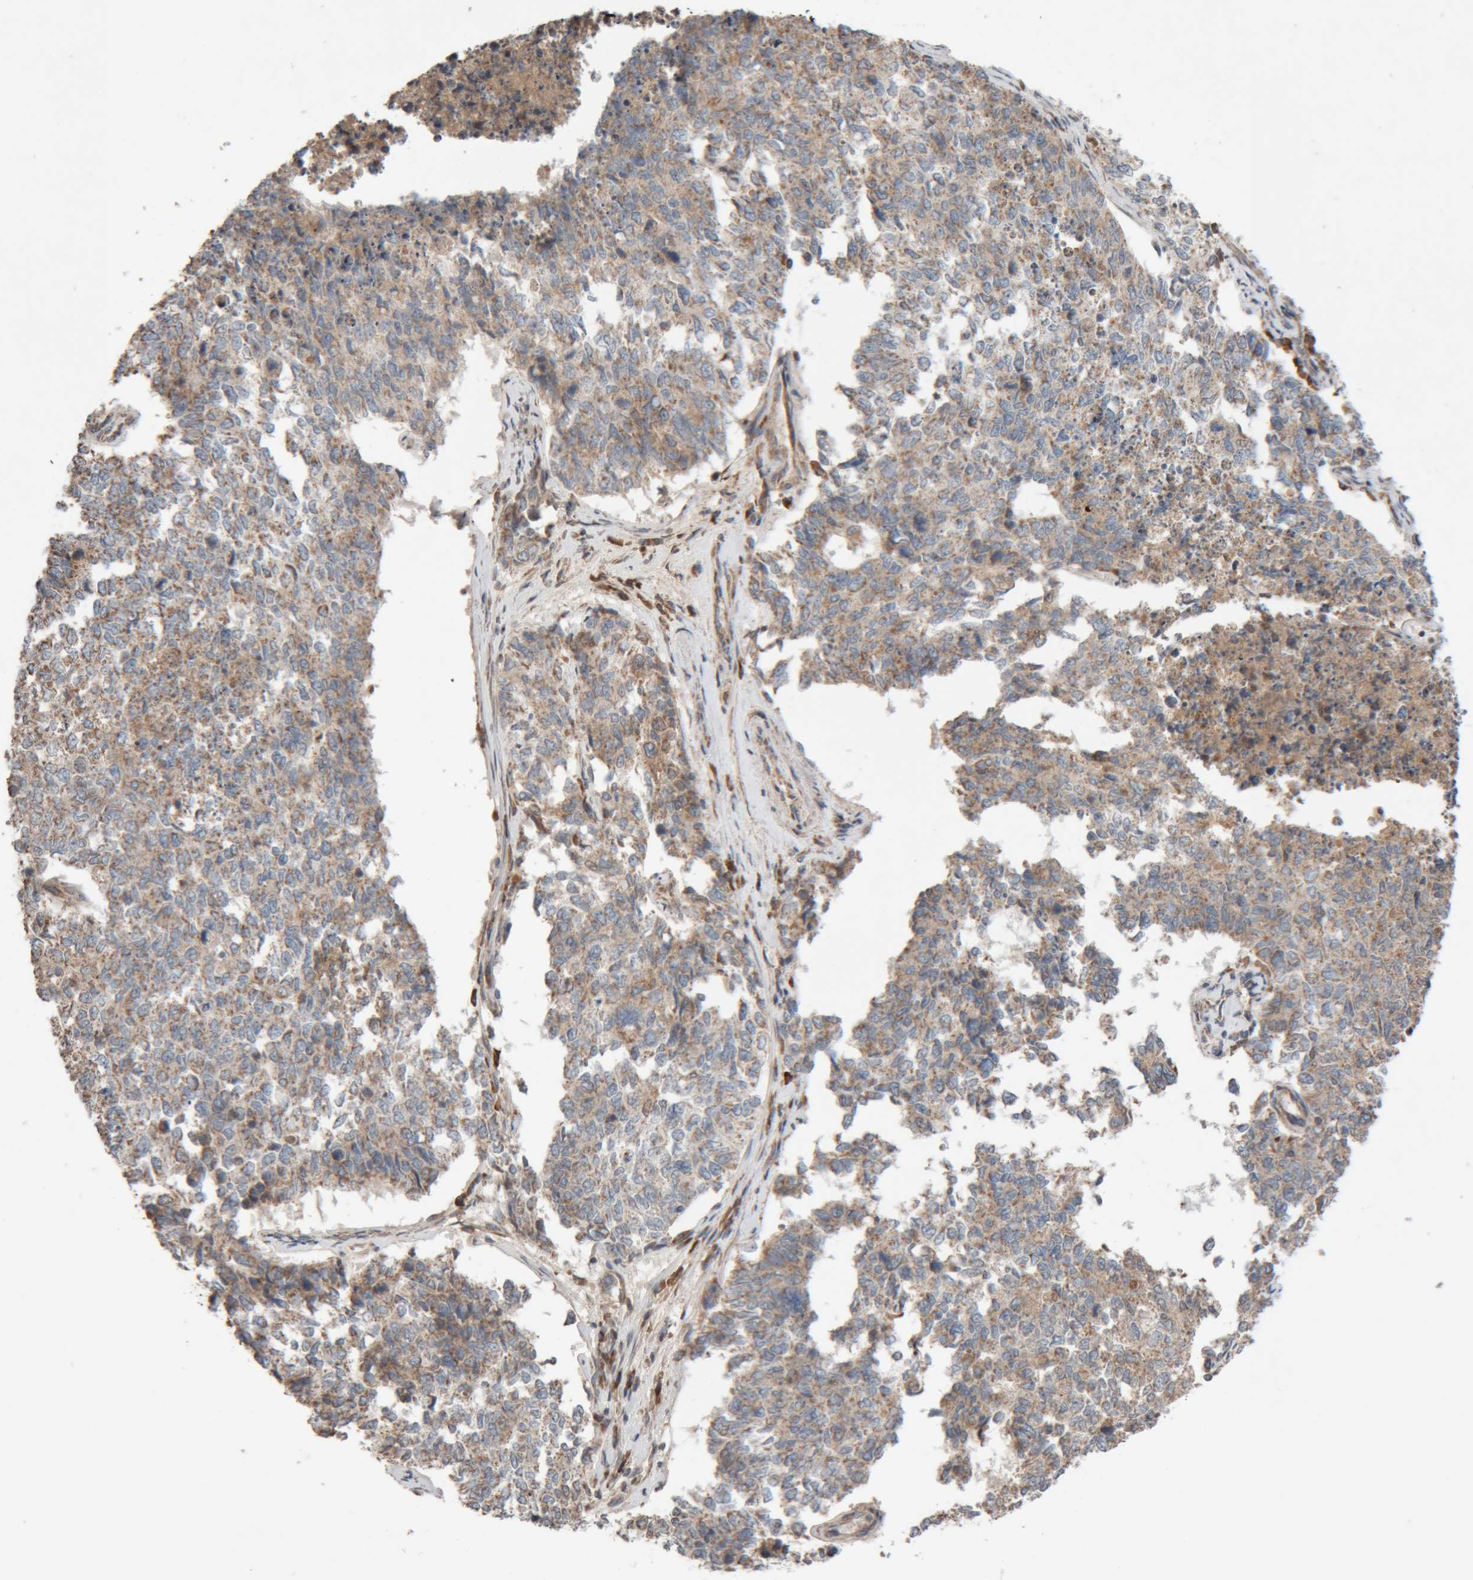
{"staining": {"intensity": "moderate", "quantity": ">75%", "location": "cytoplasmic/membranous"}, "tissue": "cervical cancer", "cell_type": "Tumor cells", "image_type": "cancer", "snomed": [{"axis": "morphology", "description": "Squamous cell carcinoma, NOS"}, {"axis": "topography", "description": "Cervix"}], "caption": "Cervical cancer (squamous cell carcinoma) stained with DAB (3,3'-diaminobenzidine) IHC displays medium levels of moderate cytoplasmic/membranous expression in approximately >75% of tumor cells.", "gene": "KIF21B", "patient": {"sex": "female", "age": 63}}